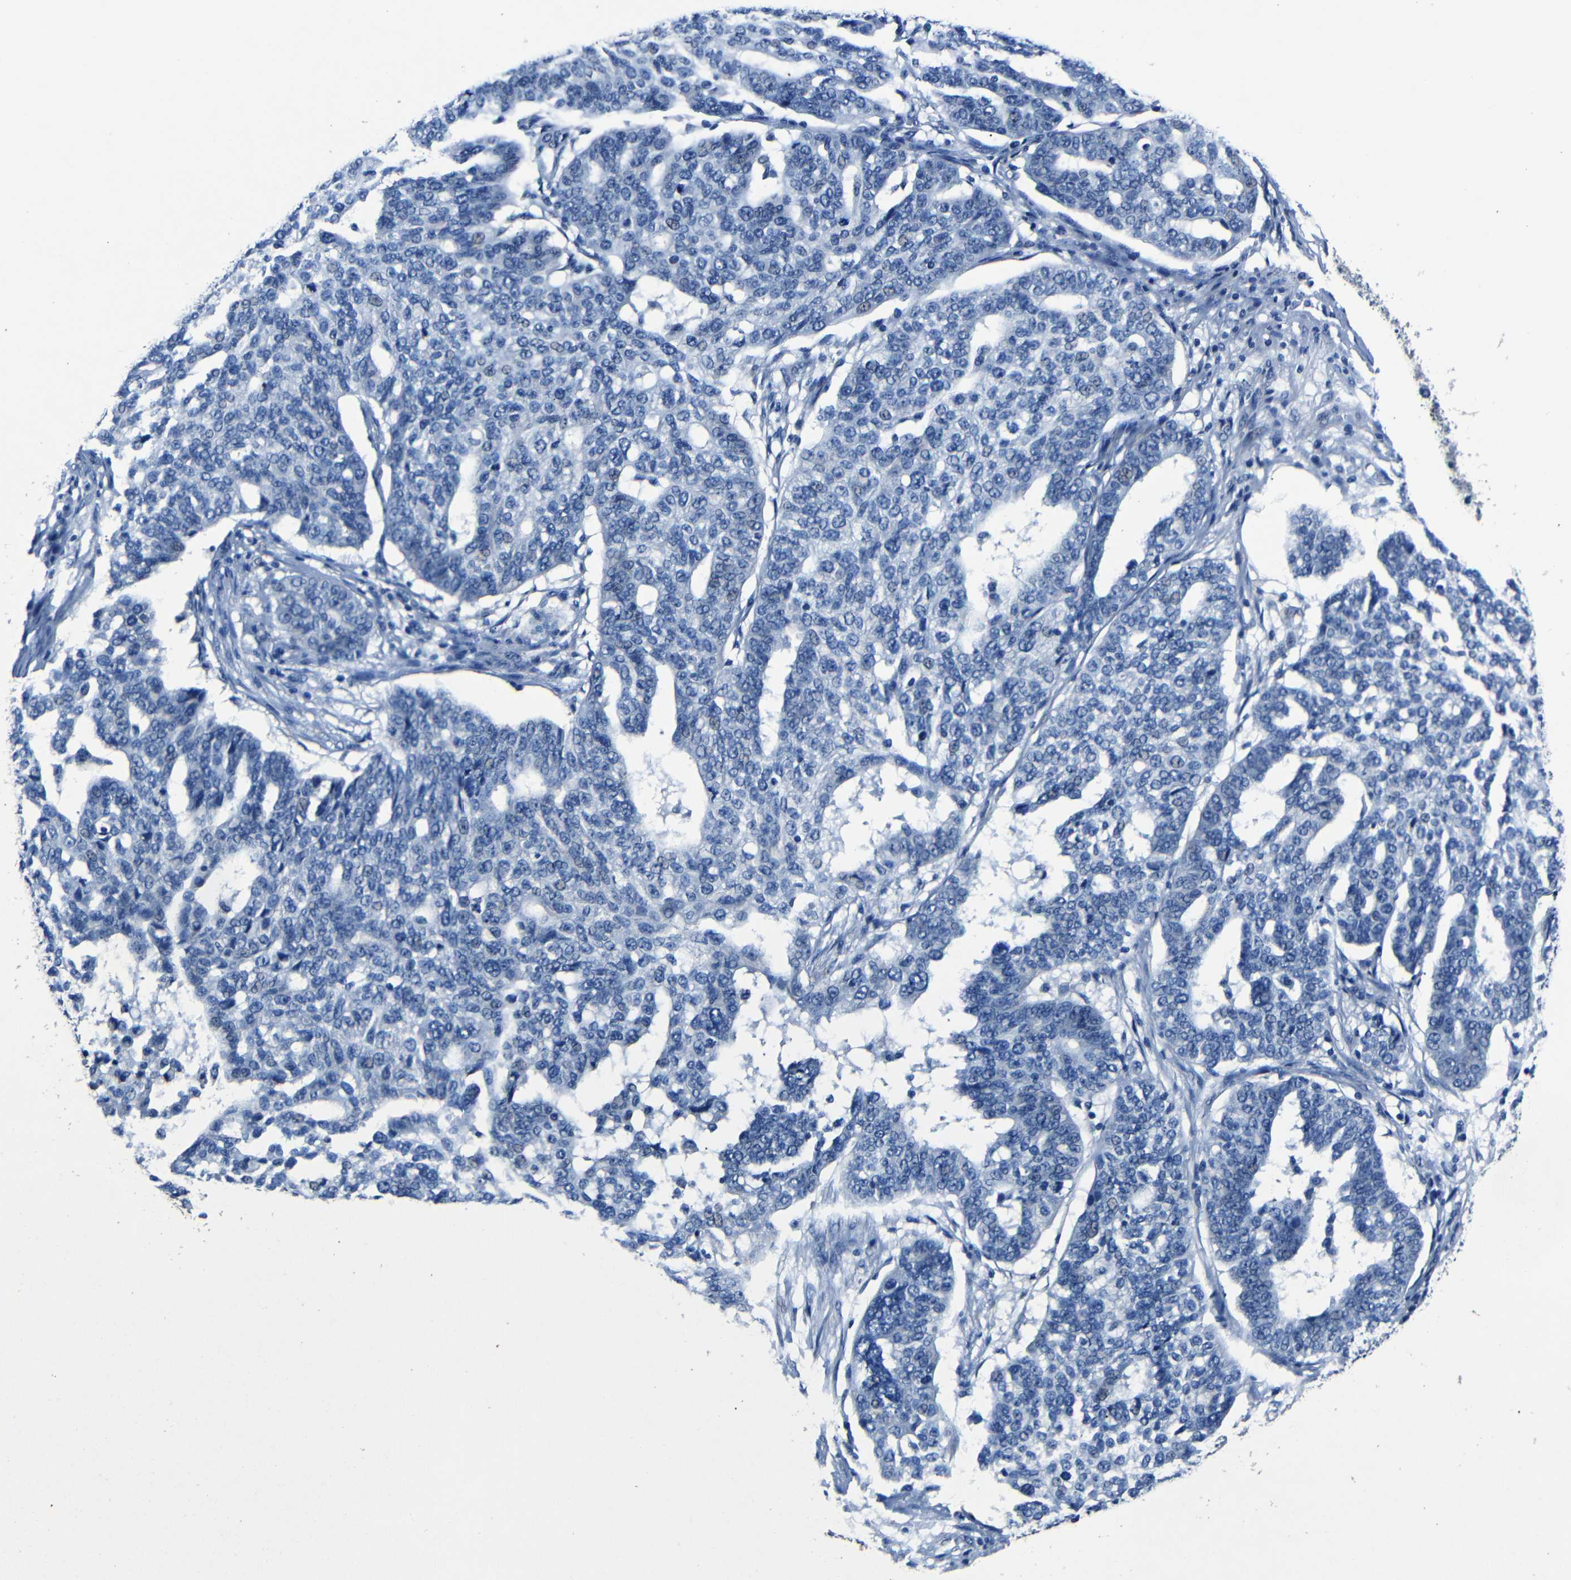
{"staining": {"intensity": "negative", "quantity": "none", "location": "none"}, "tissue": "ovarian cancer", "cell_type": "Tumor cells", "image_type": "cancer", "snomed": [{"axis": "morphology", "description": "Cystadenocarcinoma, serous, NOS"}, {"axis": "topography", "description": "Ovary"}], "caption": "Tumor cells are negative for brown protein staining in ovarian cancer.", "gene": "NCMAP", "patient": {"sex": "female", "age": 59}}